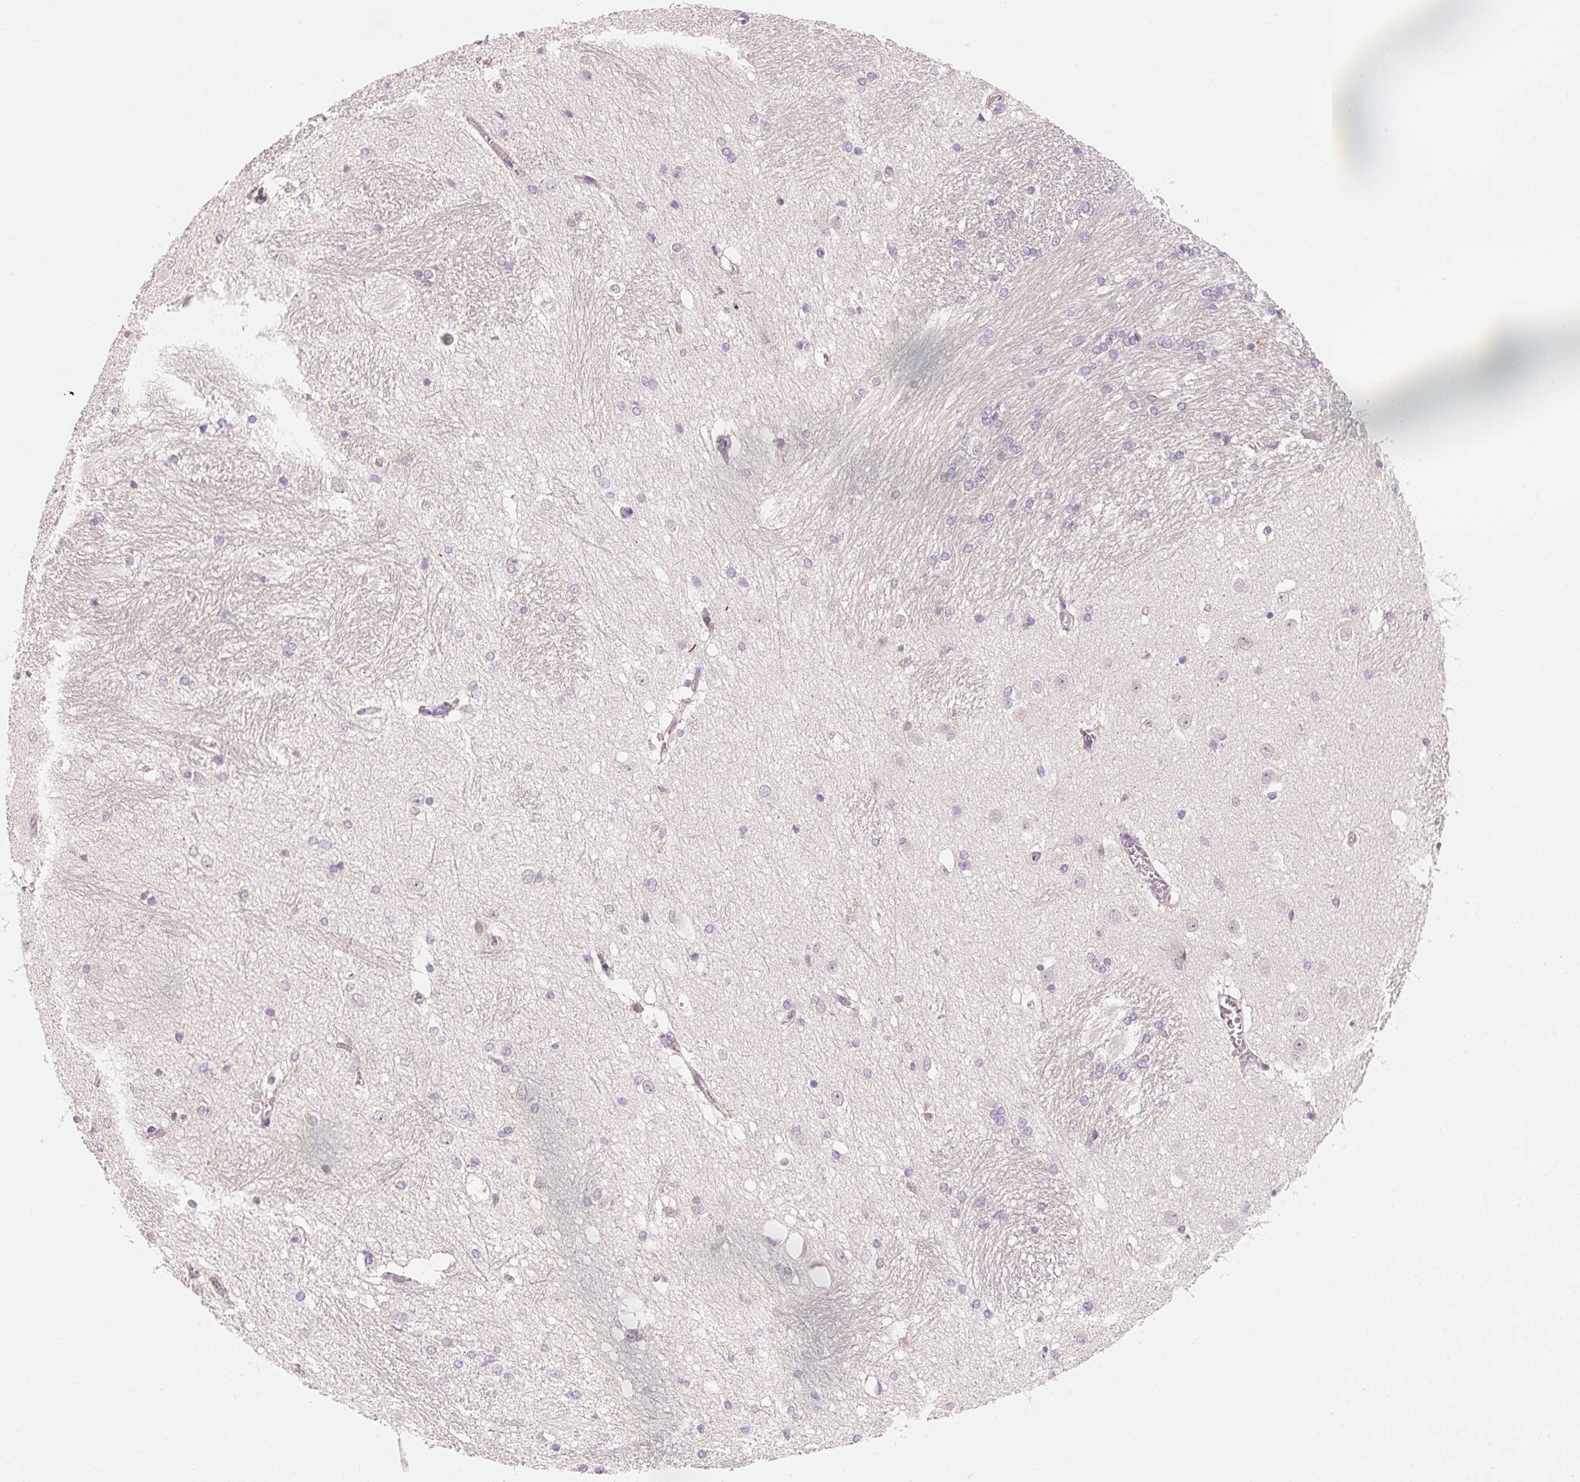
{"staining": {"intensity": "negative", "quantity": "none", "location": "none"}, "tissue": "hippocampus", "cell_type": "Glial cells", "image_type": "normal", "snomed": [{"axis": "morphology", "description": "Normal tissue, NOS"}, {"axis": "topography", "description": "Cerebral cortex"}, {"axis": "topography", "description": "Hippocampus"}], "caption": "This is an immunohistochemistry image of benign human hippocampus. There is no staining in glial cells.", "gene": "ANKRD31", "patient": {"sex": "female", "age": 19}}